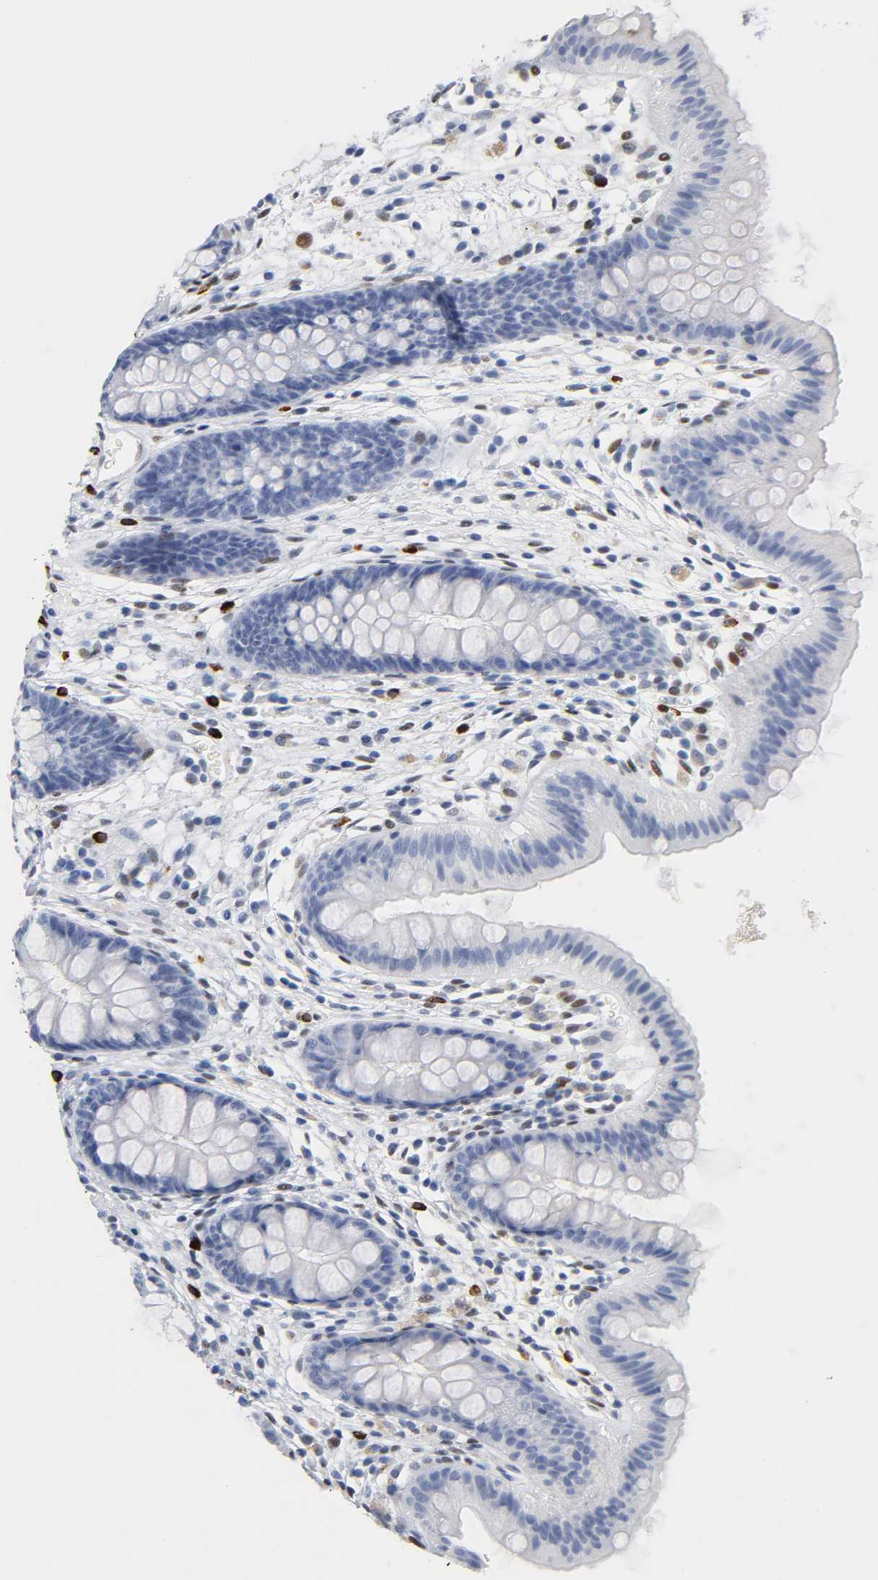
{"staining": {"intensity": "weak", "quantity": "25%-75%", "location": "nuclear"}, "tissue": "colon", "cell_type": "Endothelial cells", "image_type": "normal", "snomed": [{"axis": "morphology", "description": "Normal tissue, NOS"}, {"axis": "topography", "description": "Smooth muscle"}, {"axis": "topography", "description": "Colon"}], "caption": "Colon stained with a brown dye shows weak nuclear positive positivity in approximately 25%-75% of endothelial cells.", "gene": "NAB2", "patient": {"sex": "male", "age": 67}}